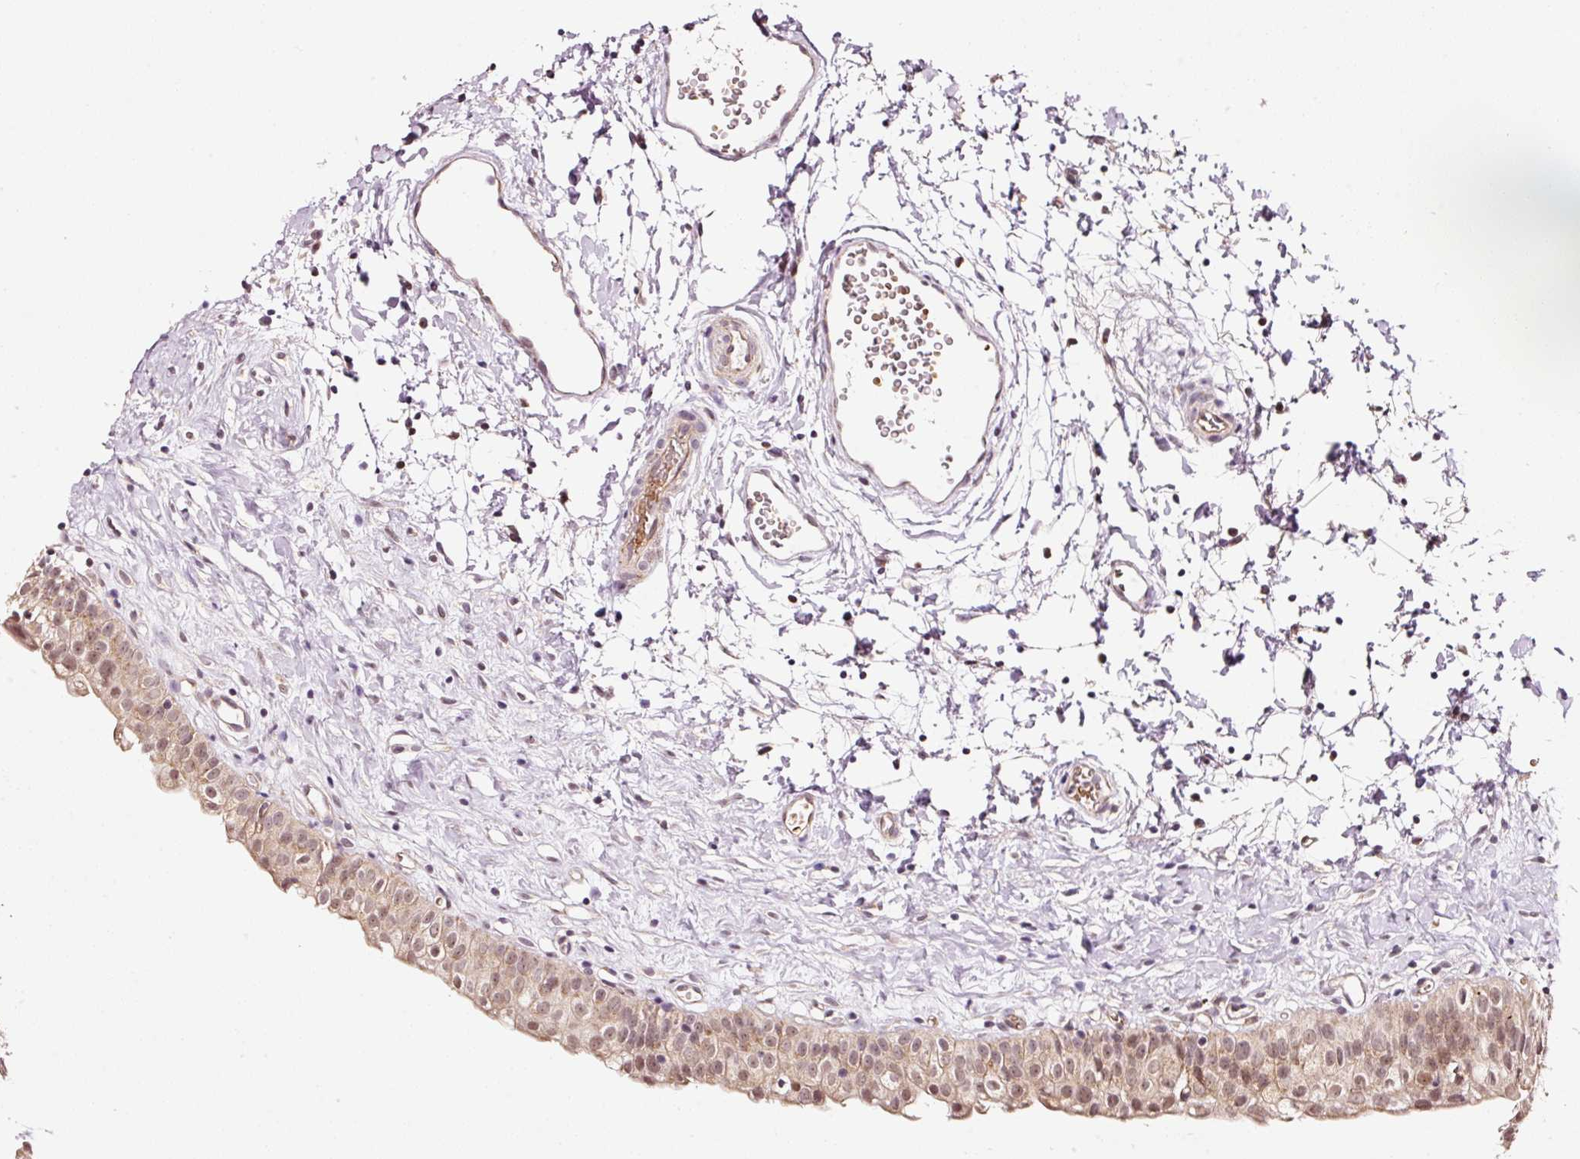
{"staining": {"intensity": "moderate", "quantity": ">75%", "location": "cytoplasmic/membranous,nuclear"}, "tissue": "urinary bladder", "cell_type": "Urothelial cells", "image_type": "normal", "snomed": [{"axis": "morphology", "description": "Normal tissue, NOS"}, {"axis": "topography", "description": "Urinary bladder"}], "caption": "This image shows benign urinary bladder stained with immunohistochemistry (IHC) to label a protein in brown. The cytoplasmic/membranous,nuclear of urothelial cells show moderate positivity for the protein. Nuclei are counter-stained blue.", "gene": "ZNF460", "patient": {"sex": "male", "age": 51}}